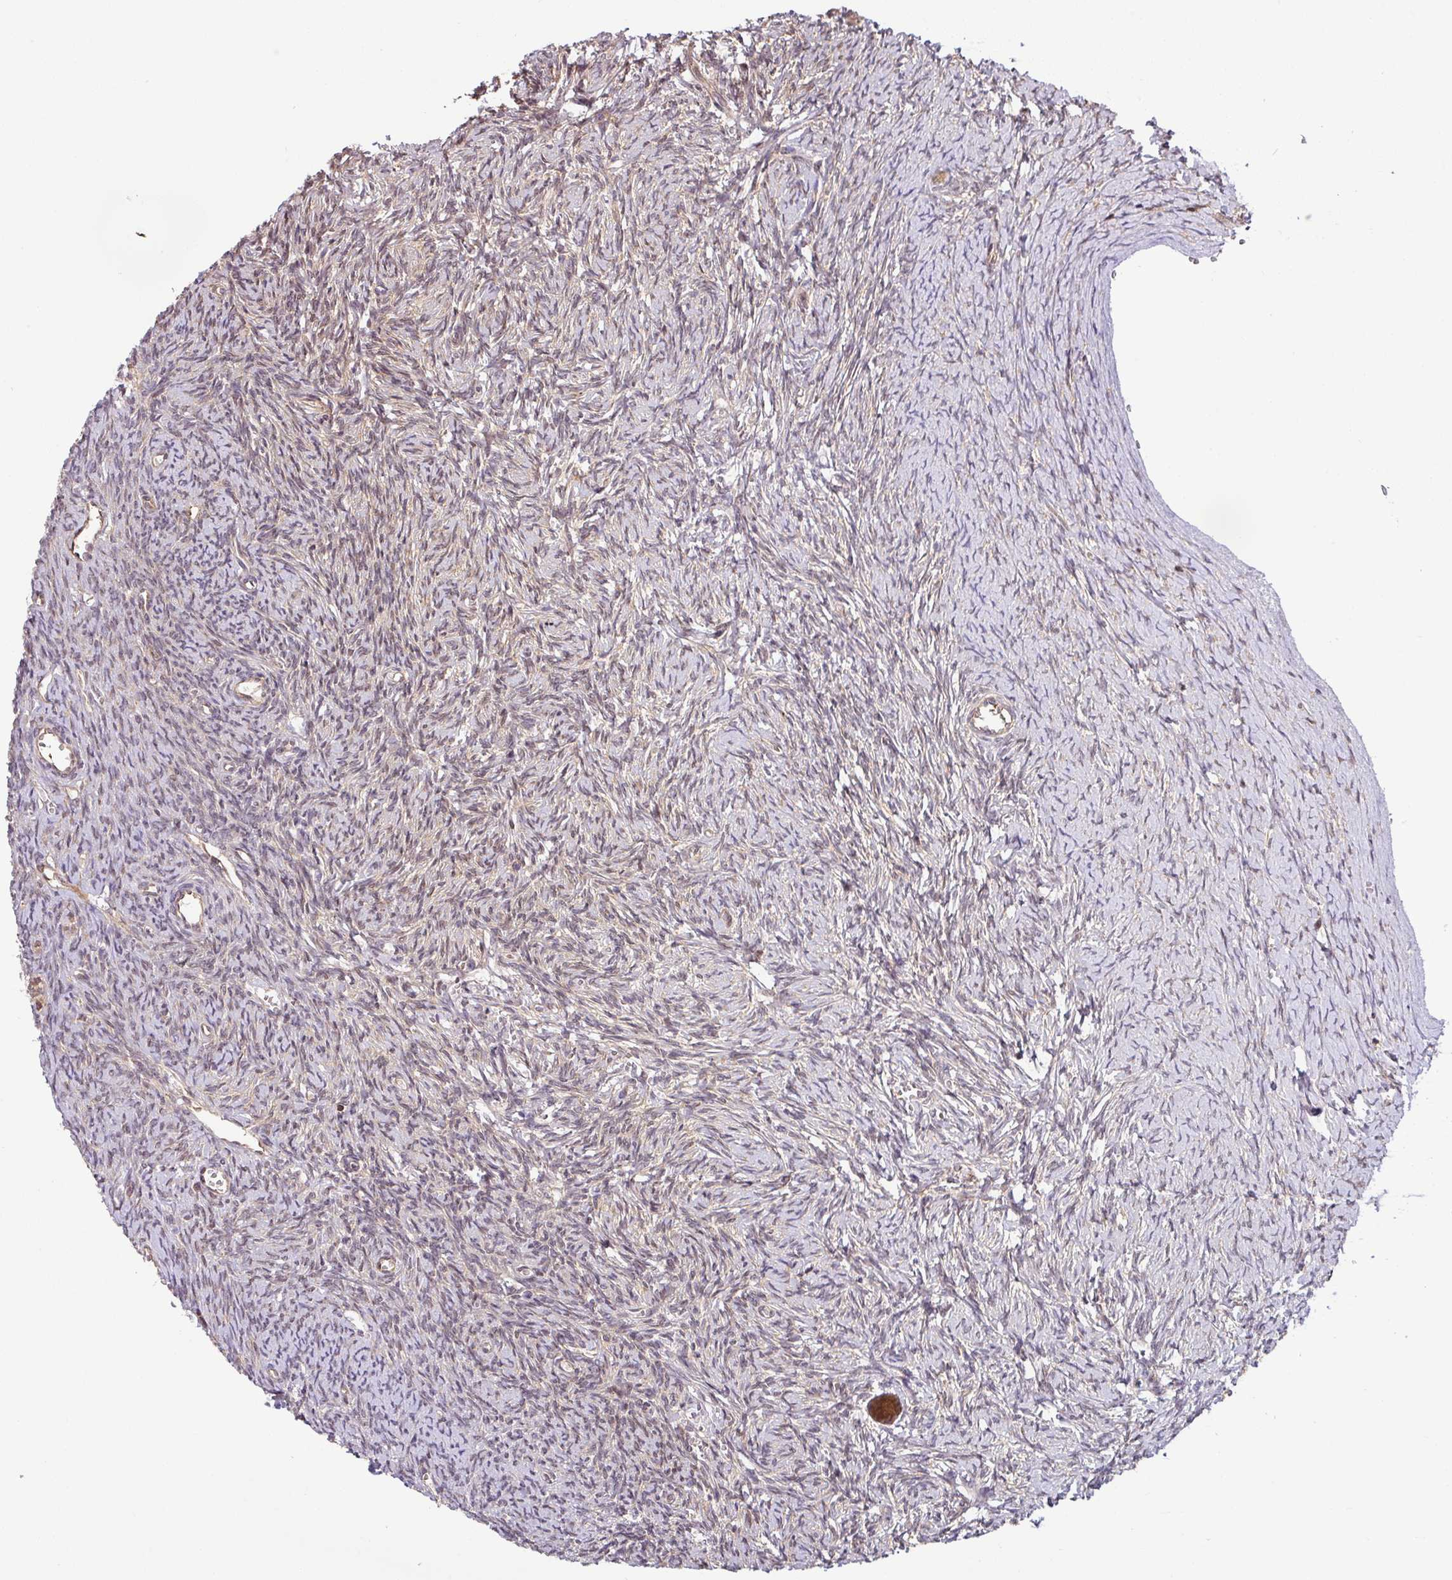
{"staining": {"intensity": "moderate", "quantity": ">75%", "location": "cytoplasmic/membranous"}, "tissue": "ovary", "cell_type": "Follicle cells", "image_type": "normal", "snomed": [{"axis": "morphology", "description": "Normal tissue, NOS"}, {"axis": "topography", "description": "Ovary"}], "caption": "About >75% of follicle cells in benign human ovary display moderate cytoplasmic/membranous protein expression as visualized by brown immunohistochemical staining.", "gene": "SHB", "patient": {"sex": "female", "age": 39}}